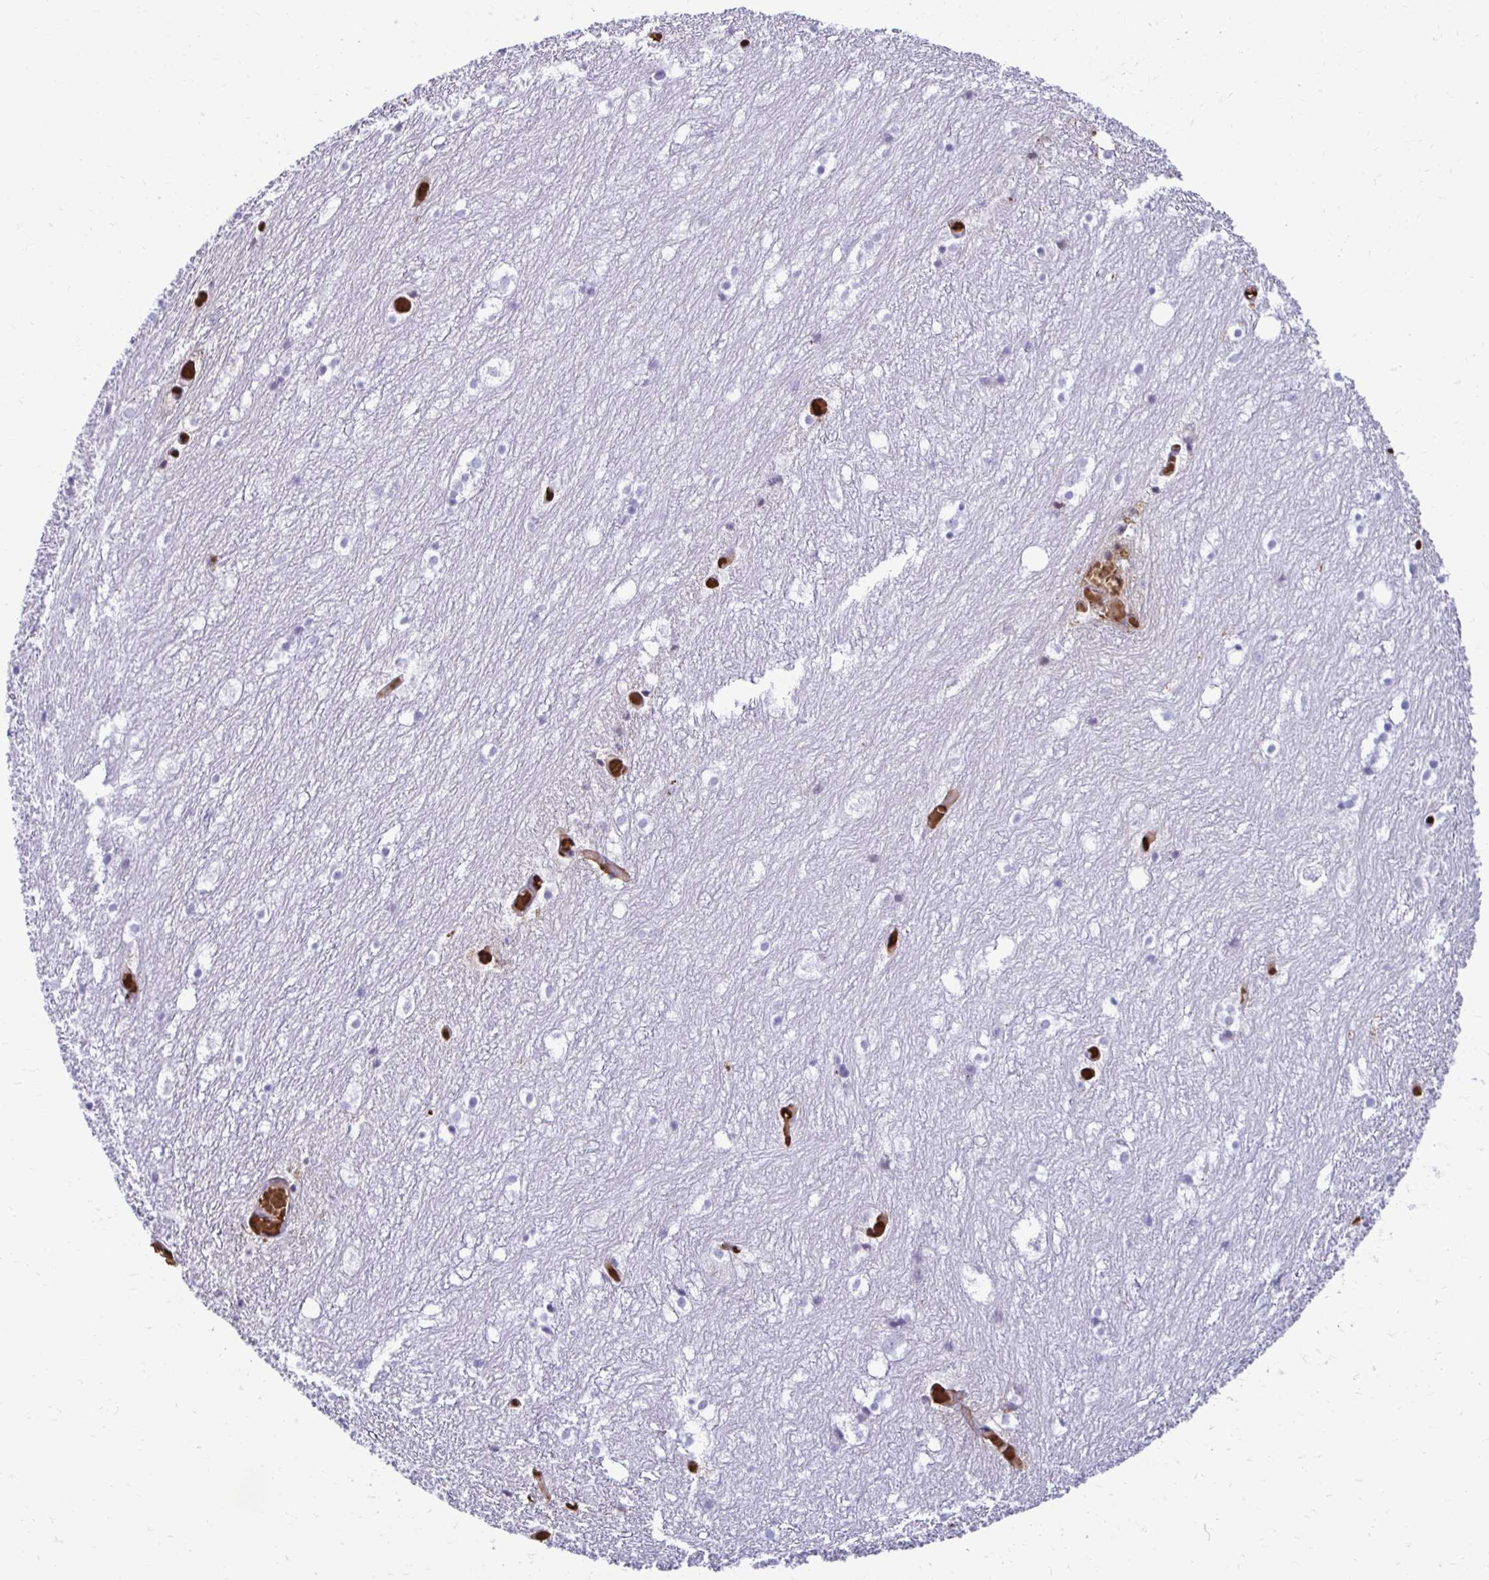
{"staining": {"intensity": "negative", "quantity": "none", "location": "none"}, "tissue": "hippocampus", "cell_type": "Glial cells", "image_type": "normal", "snomed": [{"axis": "morphology", "description": "Normal tissue, NOS"}, {"axis": "topography", "description": "Hippocampus"}], "caption": "Immunohistochemical staining of benign human hippocampus displays no significant positivity in glial cells.", "gene": "RHBDL3", "patient": {"sex": "female", "age": 52}}